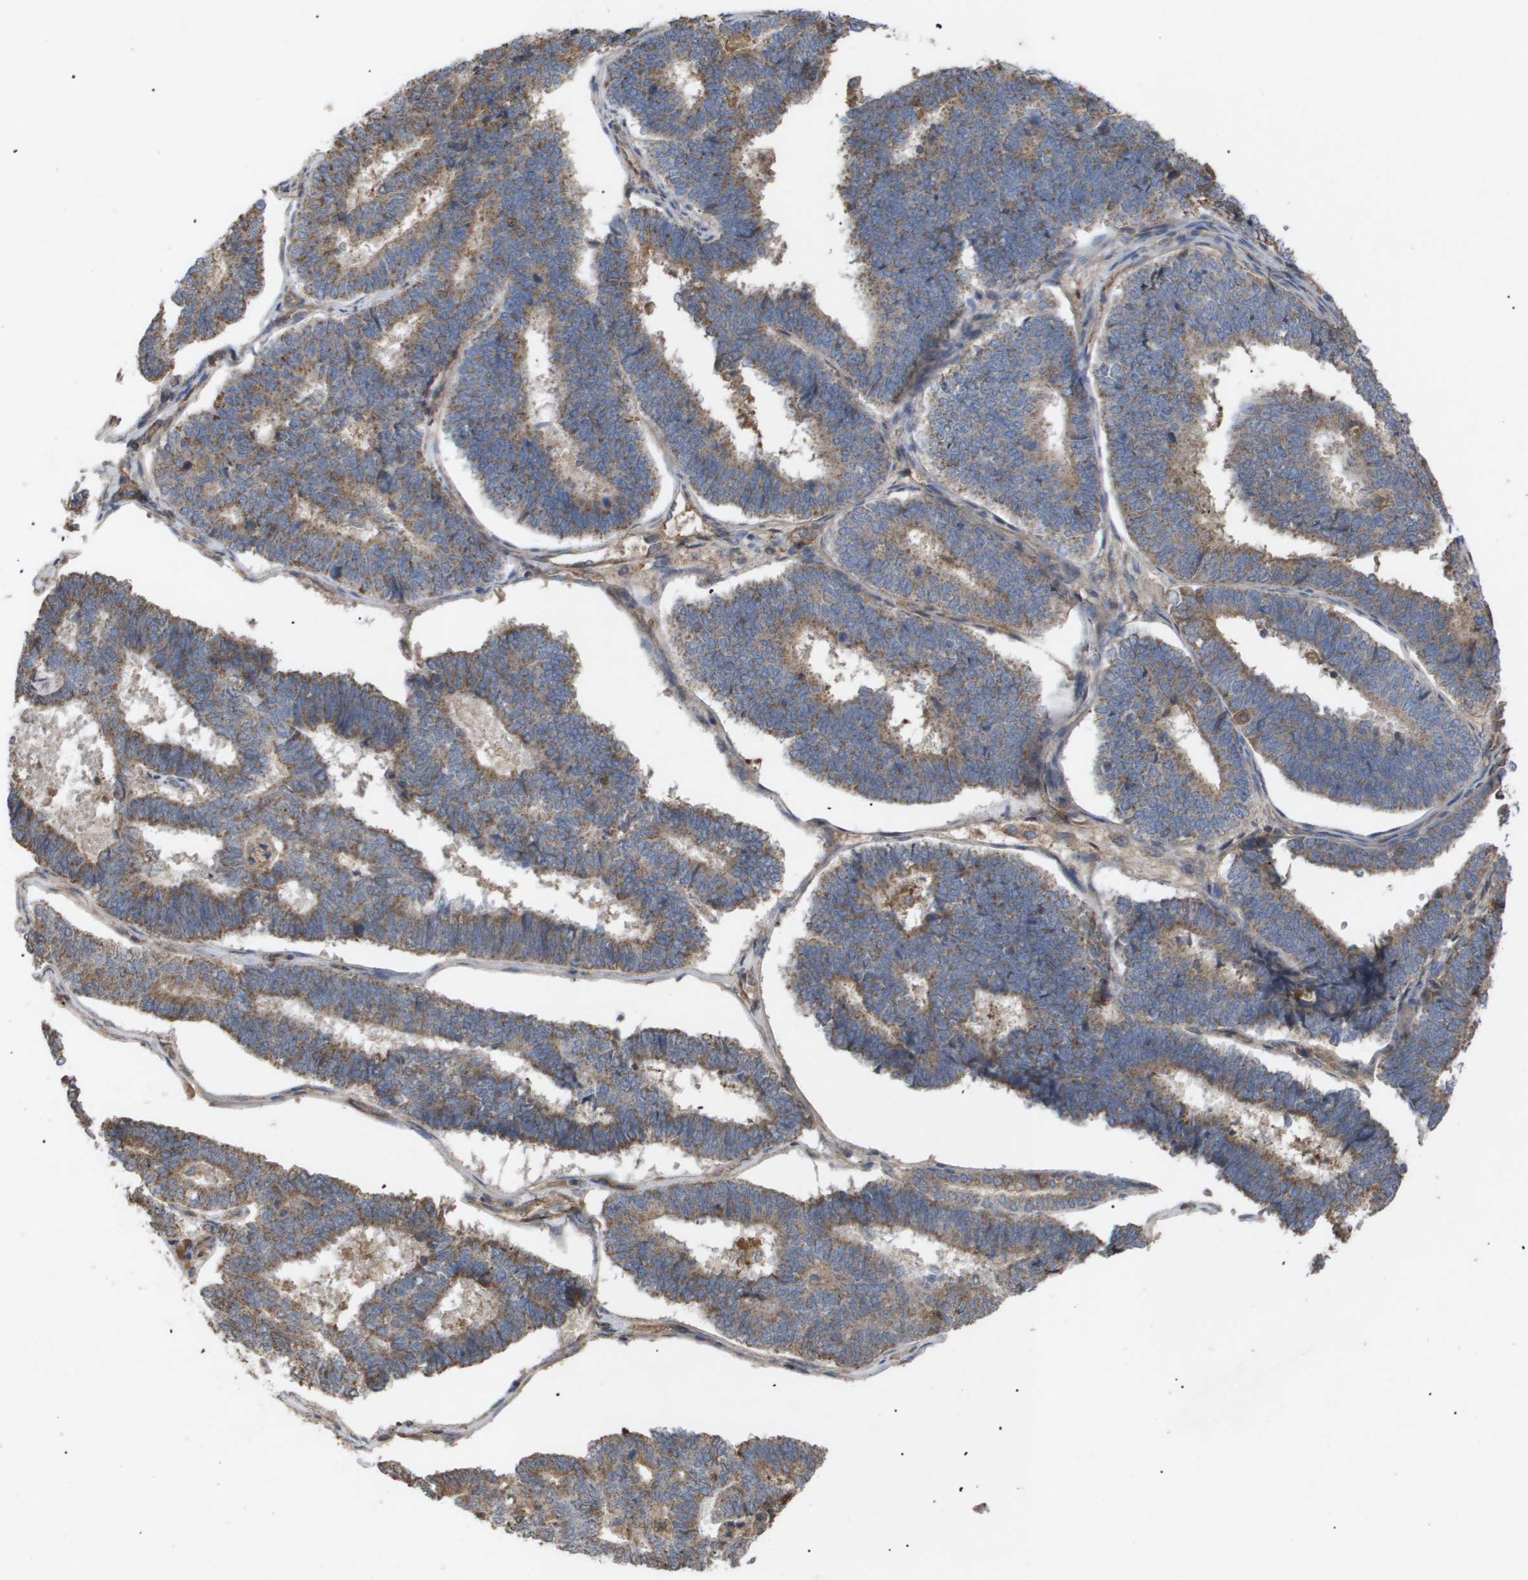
{"staining": {"intensity": "moderate", "quantity": ">75%", "location": "cytoplasmic/membranous"}, "tissue": "endometrial cancer", "cell_type": "Tumor cells", "image_type": "cancer", "snomed": [{"axis": "morphology", "description": "Adenocarcinoma, NOS"}, {"axis": "topography", "description": "Endometrium"}], "caption": "Tumor cells exhibit moderate cytoplasmic/membranous positivity in about >75% of cells in endometrial cancer (adenocarcinoma). (brown staining indicates protein expression, while blue staining denotes nuclei).", "gene": "TNS1", "patient": {"sex": "female", "age": 70}}